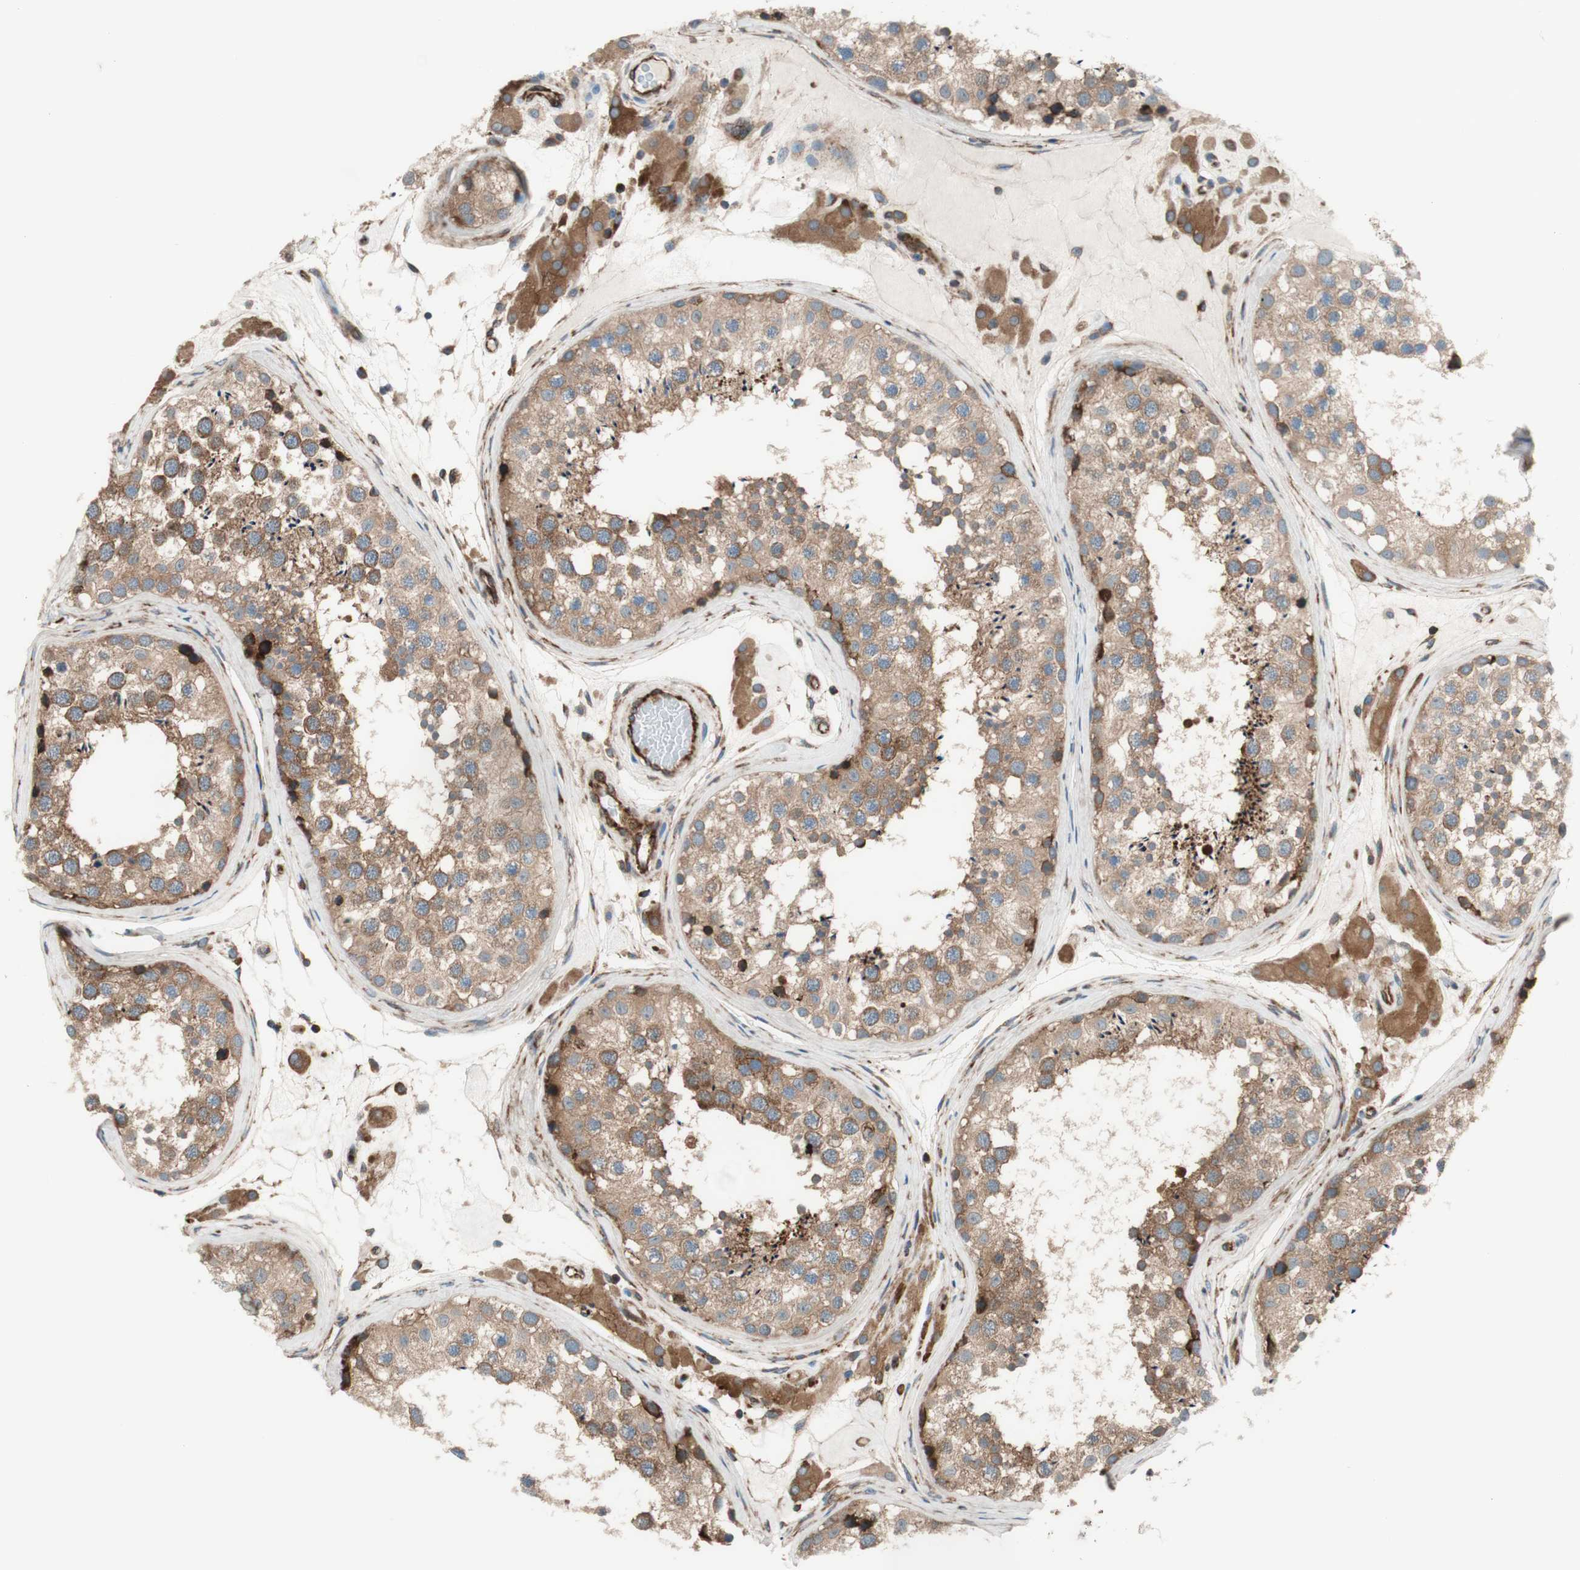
{"staining": {"intensity": "moderate", "quantity": ">75%", "location": "cytoplasmic/membranous"}, "tissue": "testis", "cell_type": "Cells in seminiferous ducts", "image_type": "normal", "snomed": [{"axis": "morphology", "description": "Normal tissue, NOS"}, {"axis": "topography", "description": "Testis"}], "caption": "The photomicrograph reveals immunohistochemical staining of normal testis. There is moderate cytoplasmic/membranous staining is present in about >75% of cells in seminiferous ducts.", "gene": "CCN4", "patient": {"sex": "male", "age": 46}}